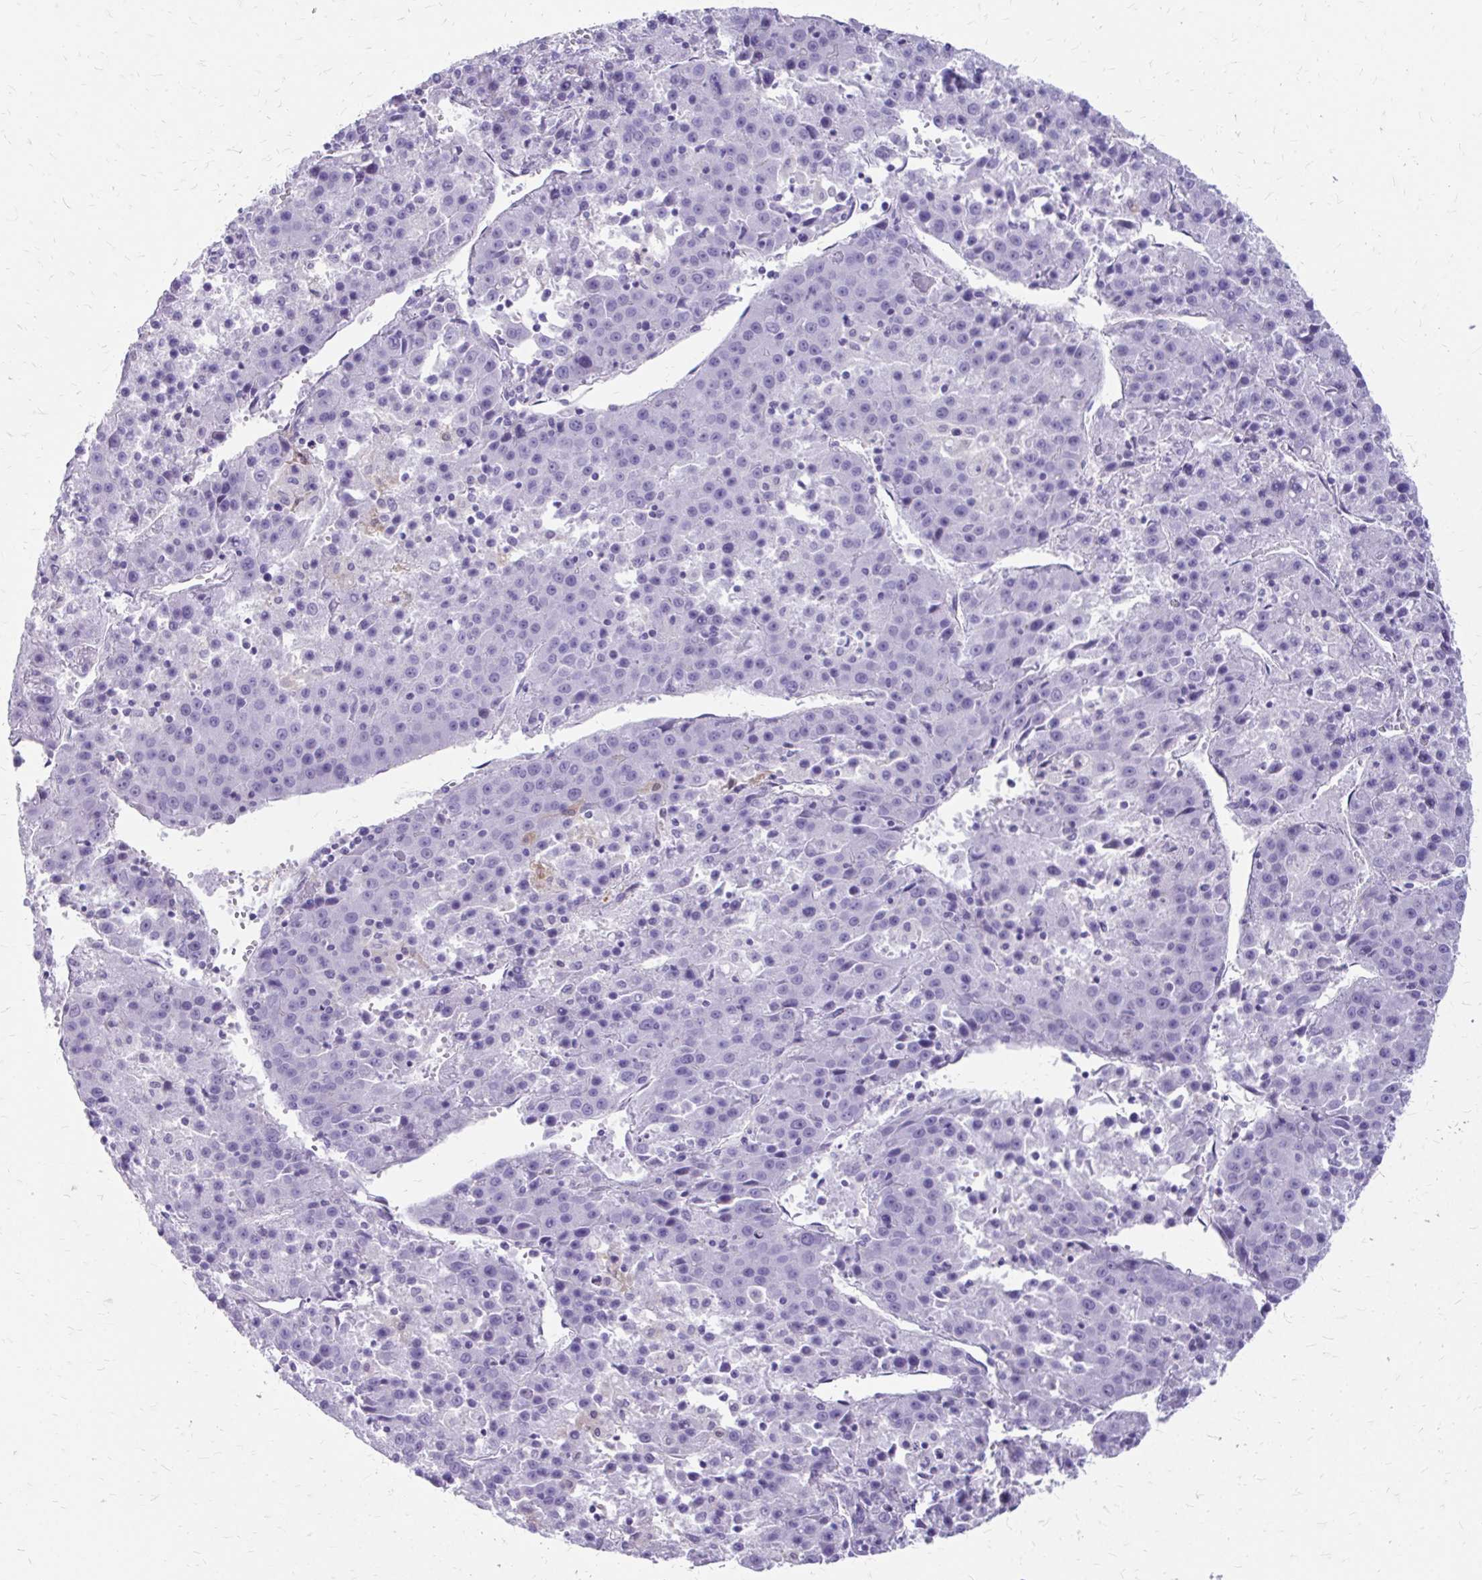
{"staining": {"intensity": "negative", "quantity": "none", "location": "none"}, "tissue": "liver cancer", "cell_type": "Tumor cells", "image_type": "cancer", "snomed": [{"axis": "morphology", "description": "Carcinoma, Hepatocellular, NOS"}, {"axis": "topography", "description": "Liver"}], "caption": "High magnification brightfield microscopy of hepatocellular carcinoma (liver) stained with DAB (3,3'-diaminobenzidine) (brown) and counterstained with hematoxylin (blue): tumor cells show no significant expression. (DAB immunohistochemistry (IHC), high magnification).", "gene": "SIGLEC11", "patient": {"sex": "female", "age": 53}}